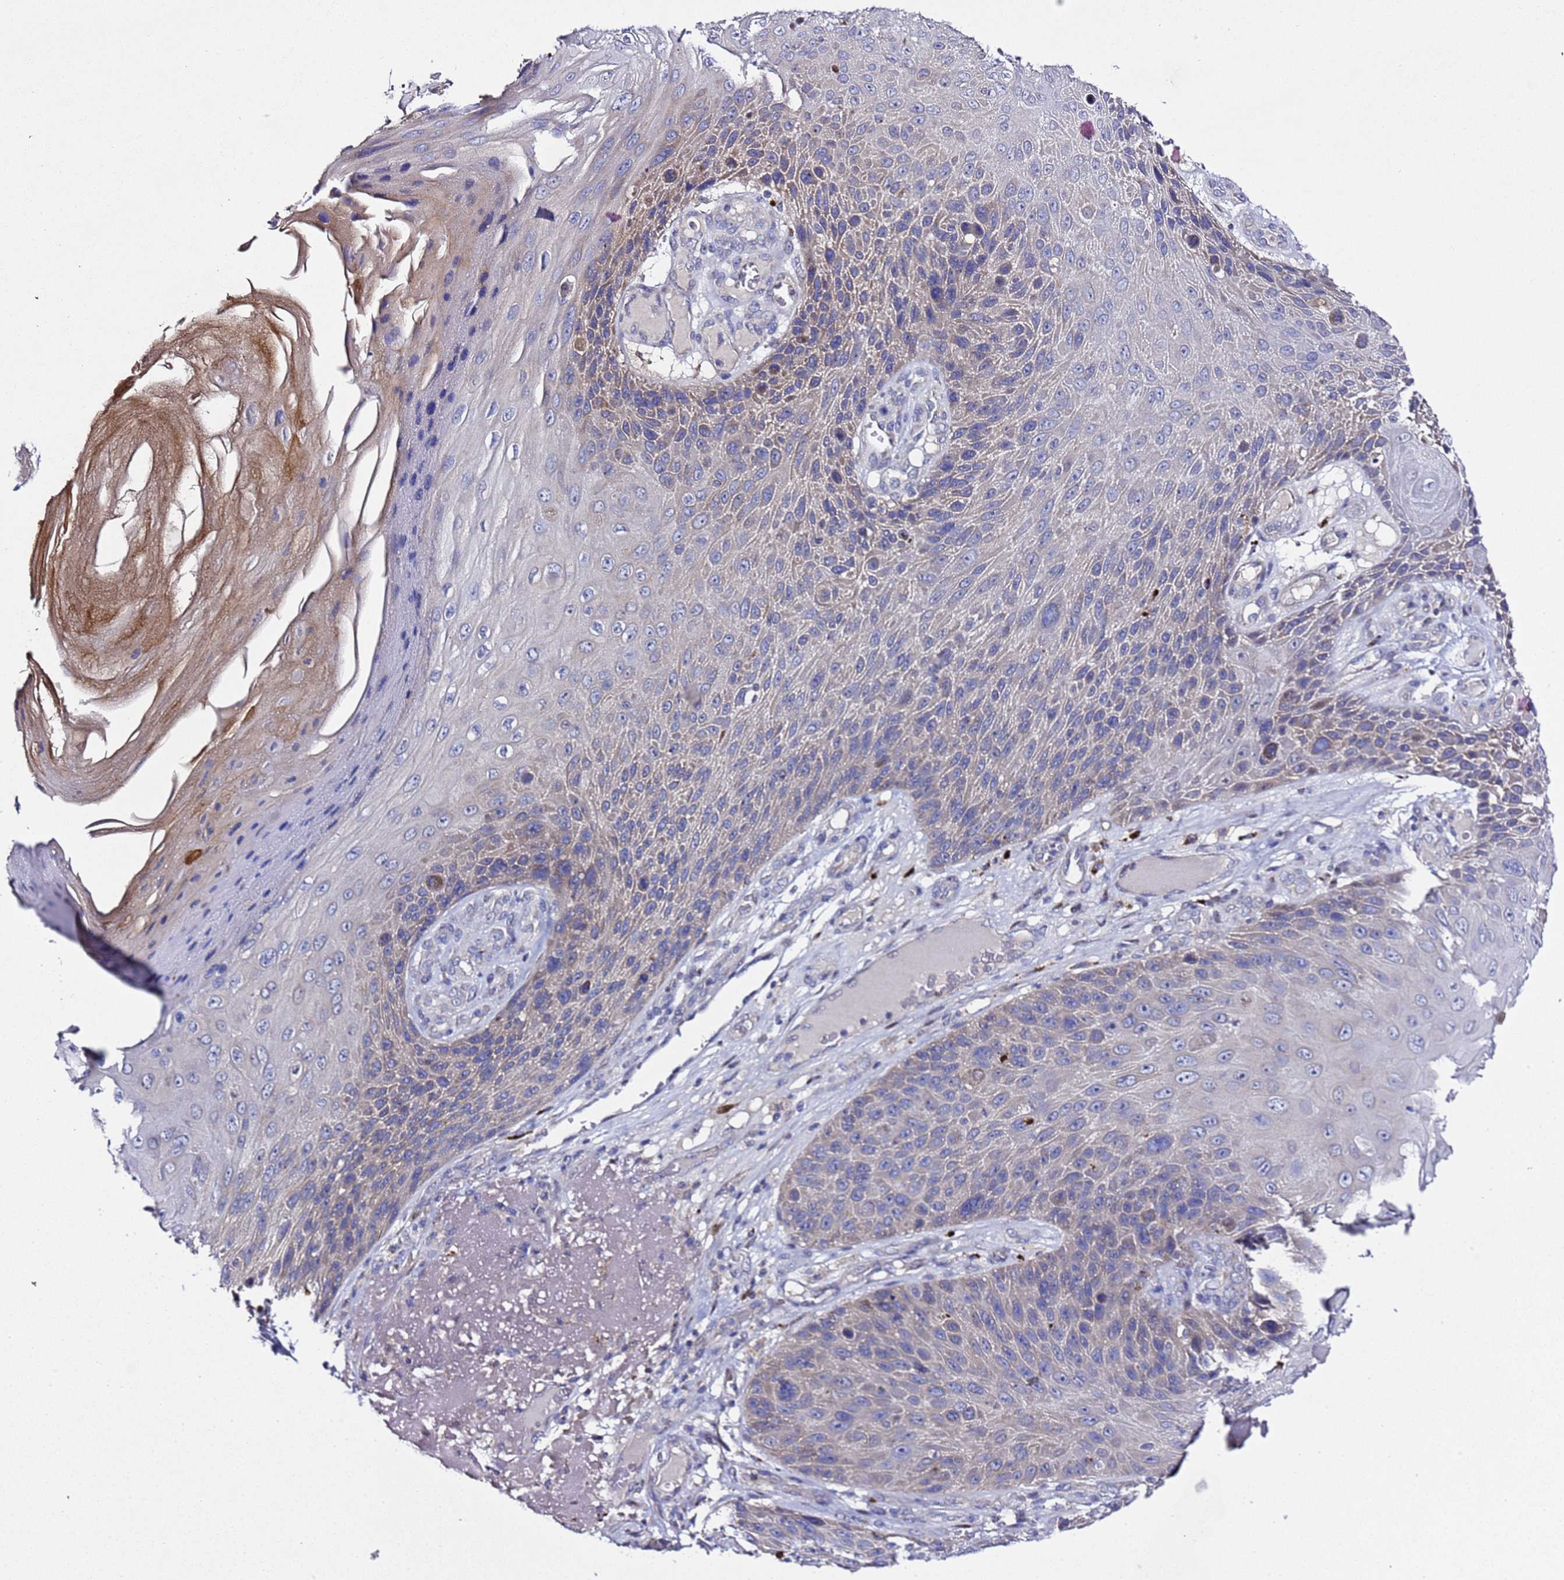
{"staining": {"intensity": "negative", "quantity": "none", "location": "none"}, "tissue": "skin cancer", "cell_type": "Tumor cells", "image_type": "cancer", "snomed": [{"axis": "morphology", "description": "Squamous cell carcinoma, NOS"}, {"axis": "topography", "description": "Skin"}], "caption": "A micrograph of squamous cell carcinoma (skin) stained for a protein reveals no brown staining in tumor cells. Nuclei are stained in blue.", "gene": "ALG3", "patient": {"sex": "female", "age": 88}}